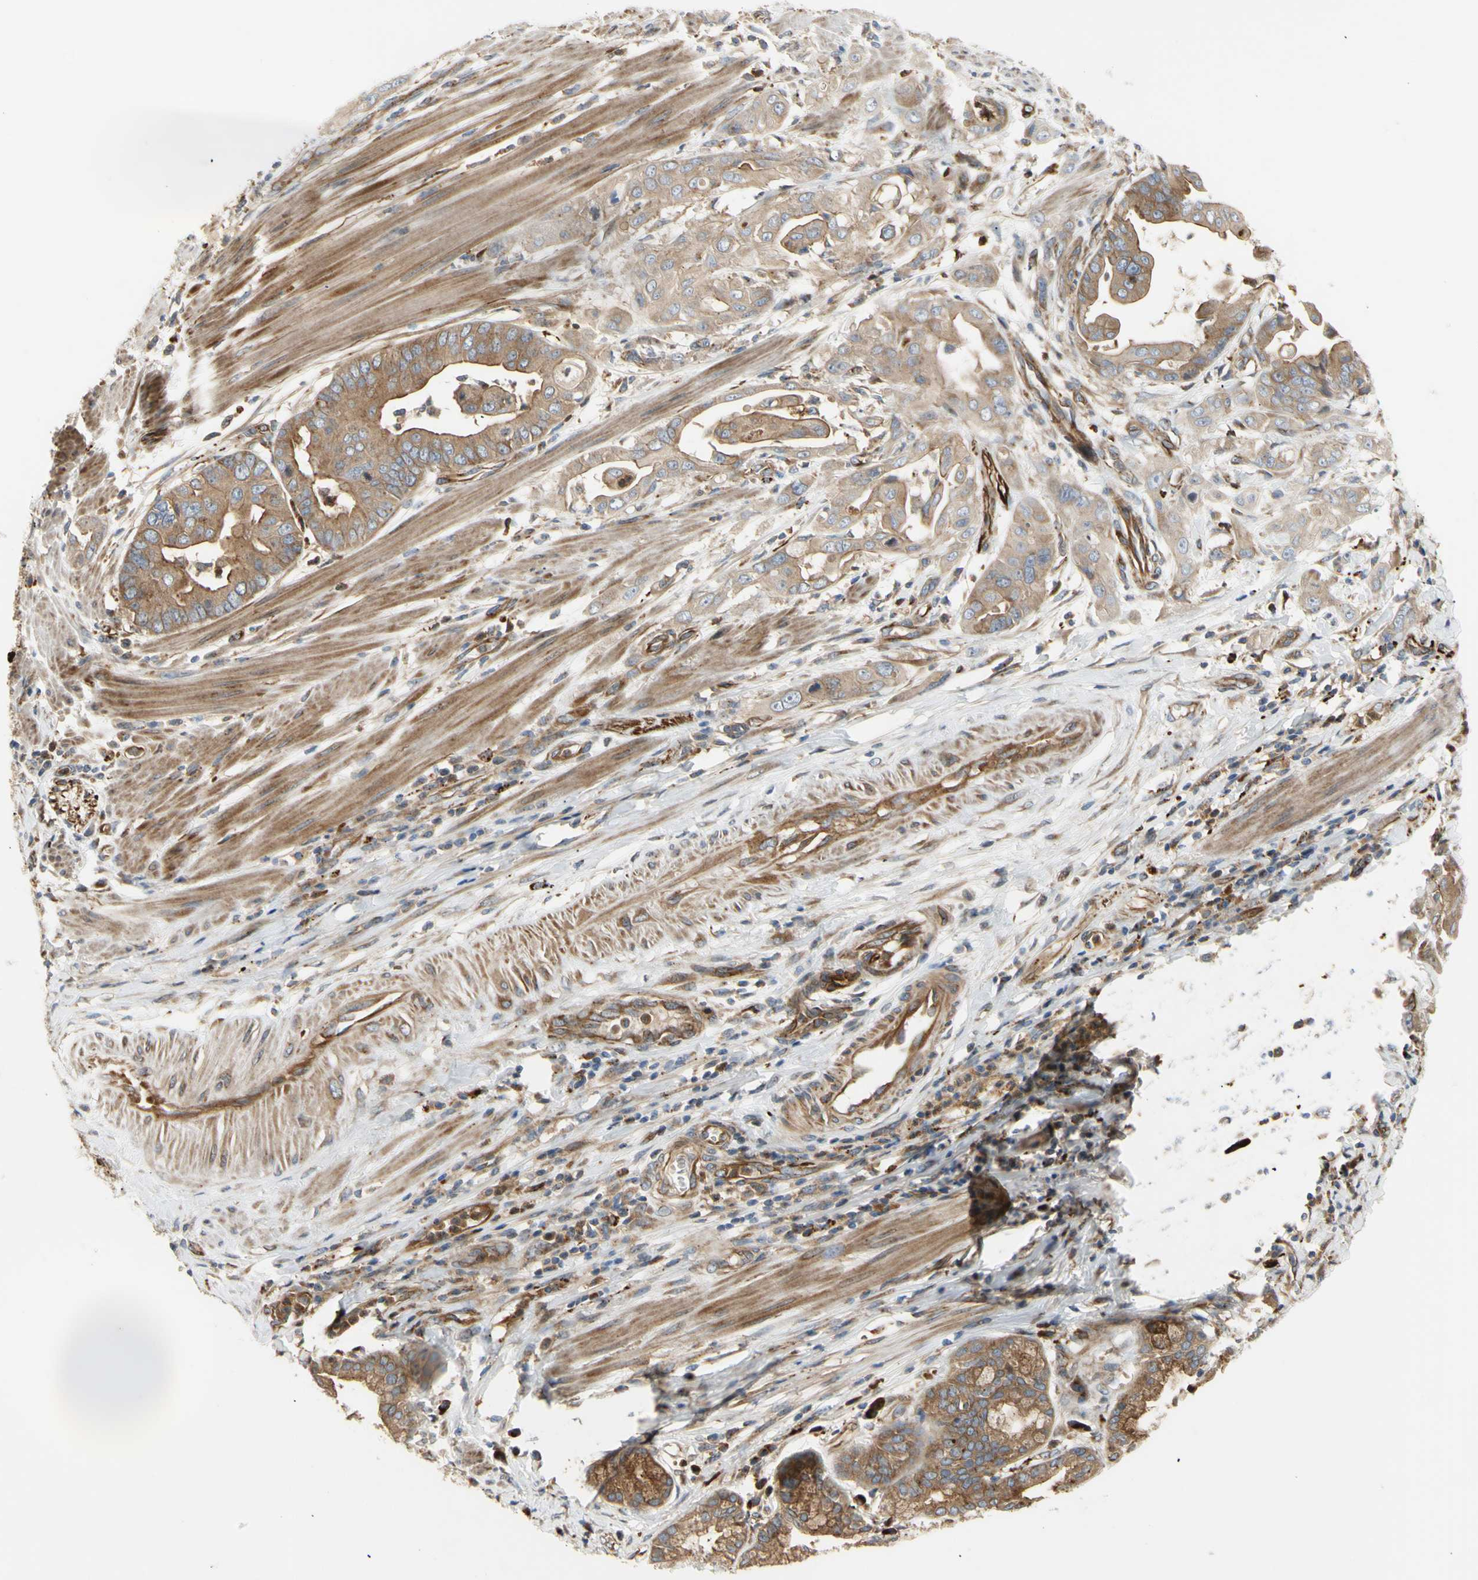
{"staining": {"intensity": "moderate", "quantity": ">75%", "location": "cytoplasmic/membranous"}, "tissue": "pancreatic cancer", "cell_type": "Tumor cells", "image_type": "cancer", "snomed": [{"axis": "morphology", "description": "Adenocarcinoma, NOS"}, {"axis": "topography", "description": "Pancreas"}], "caption": "Human pancreatic adenocarcinoma stained for a protein (brown) demonstrates moderate cytoplasmic/membranous positive staining in about >75% of tumor cells.", "gene": "TUBG2", "patient": {"sex": "female", "age": 75}}